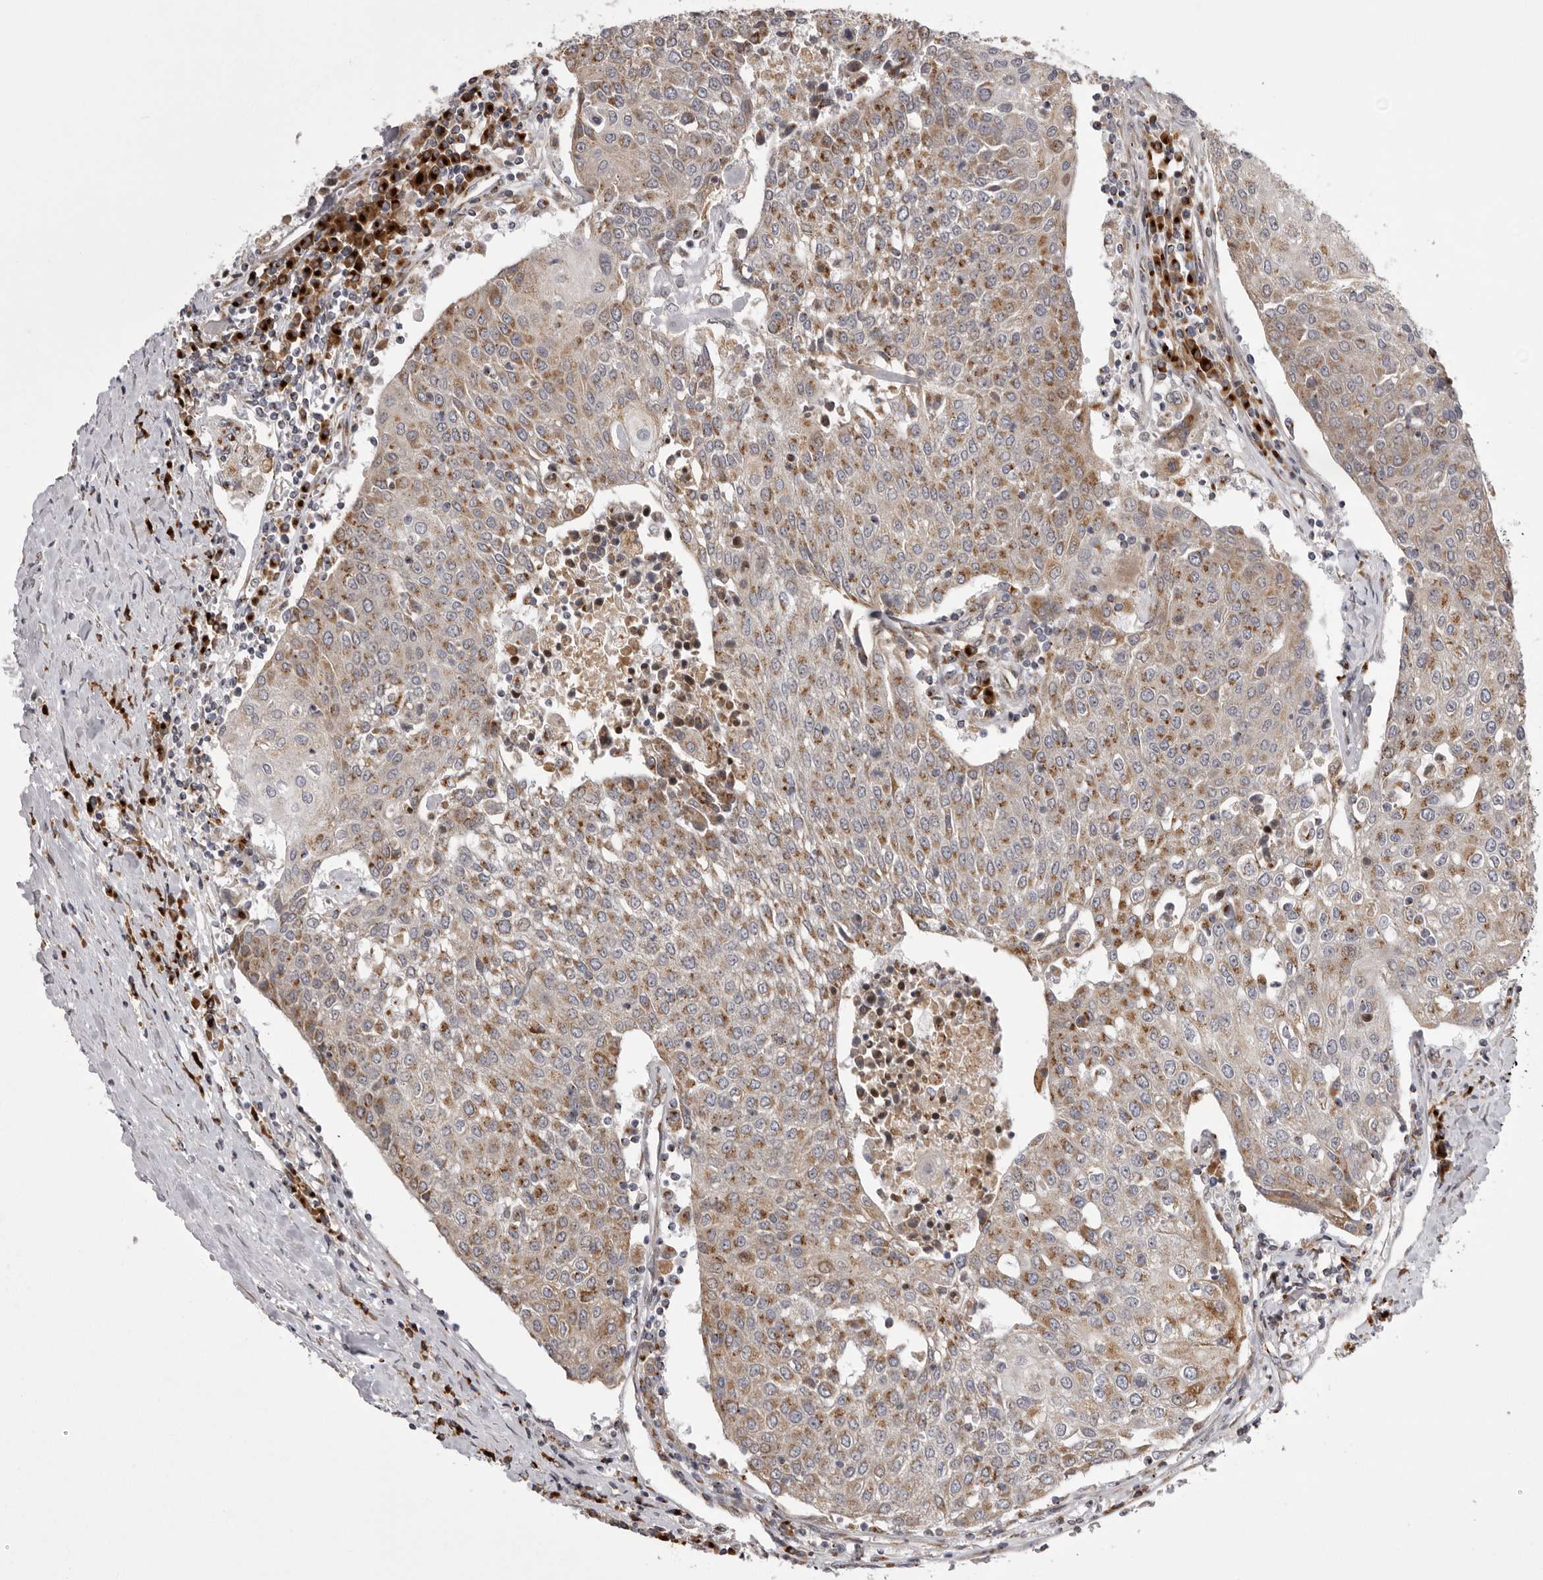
{"staining": {"intensity": "moderate", "quantity": ">75%", "location": "cytoplasmic/membranous"}, "tissue": "urothelial cancer", "cell_type": "Tumor cells", "image_type": "cancer", "snomed": [{"axis": "morphology", "description": "Urothelial carcinoma, High grade"}, {"axis": "topography", "description": "Urinary bladder"}], "caption": "Urothelial cancer stained with a brown dye displays moderate cytoplasmic/membranous positive expression in about >75% of tumor cells.", "gene": "WDR47", "patient": {"sex": "female", "age": 85}}